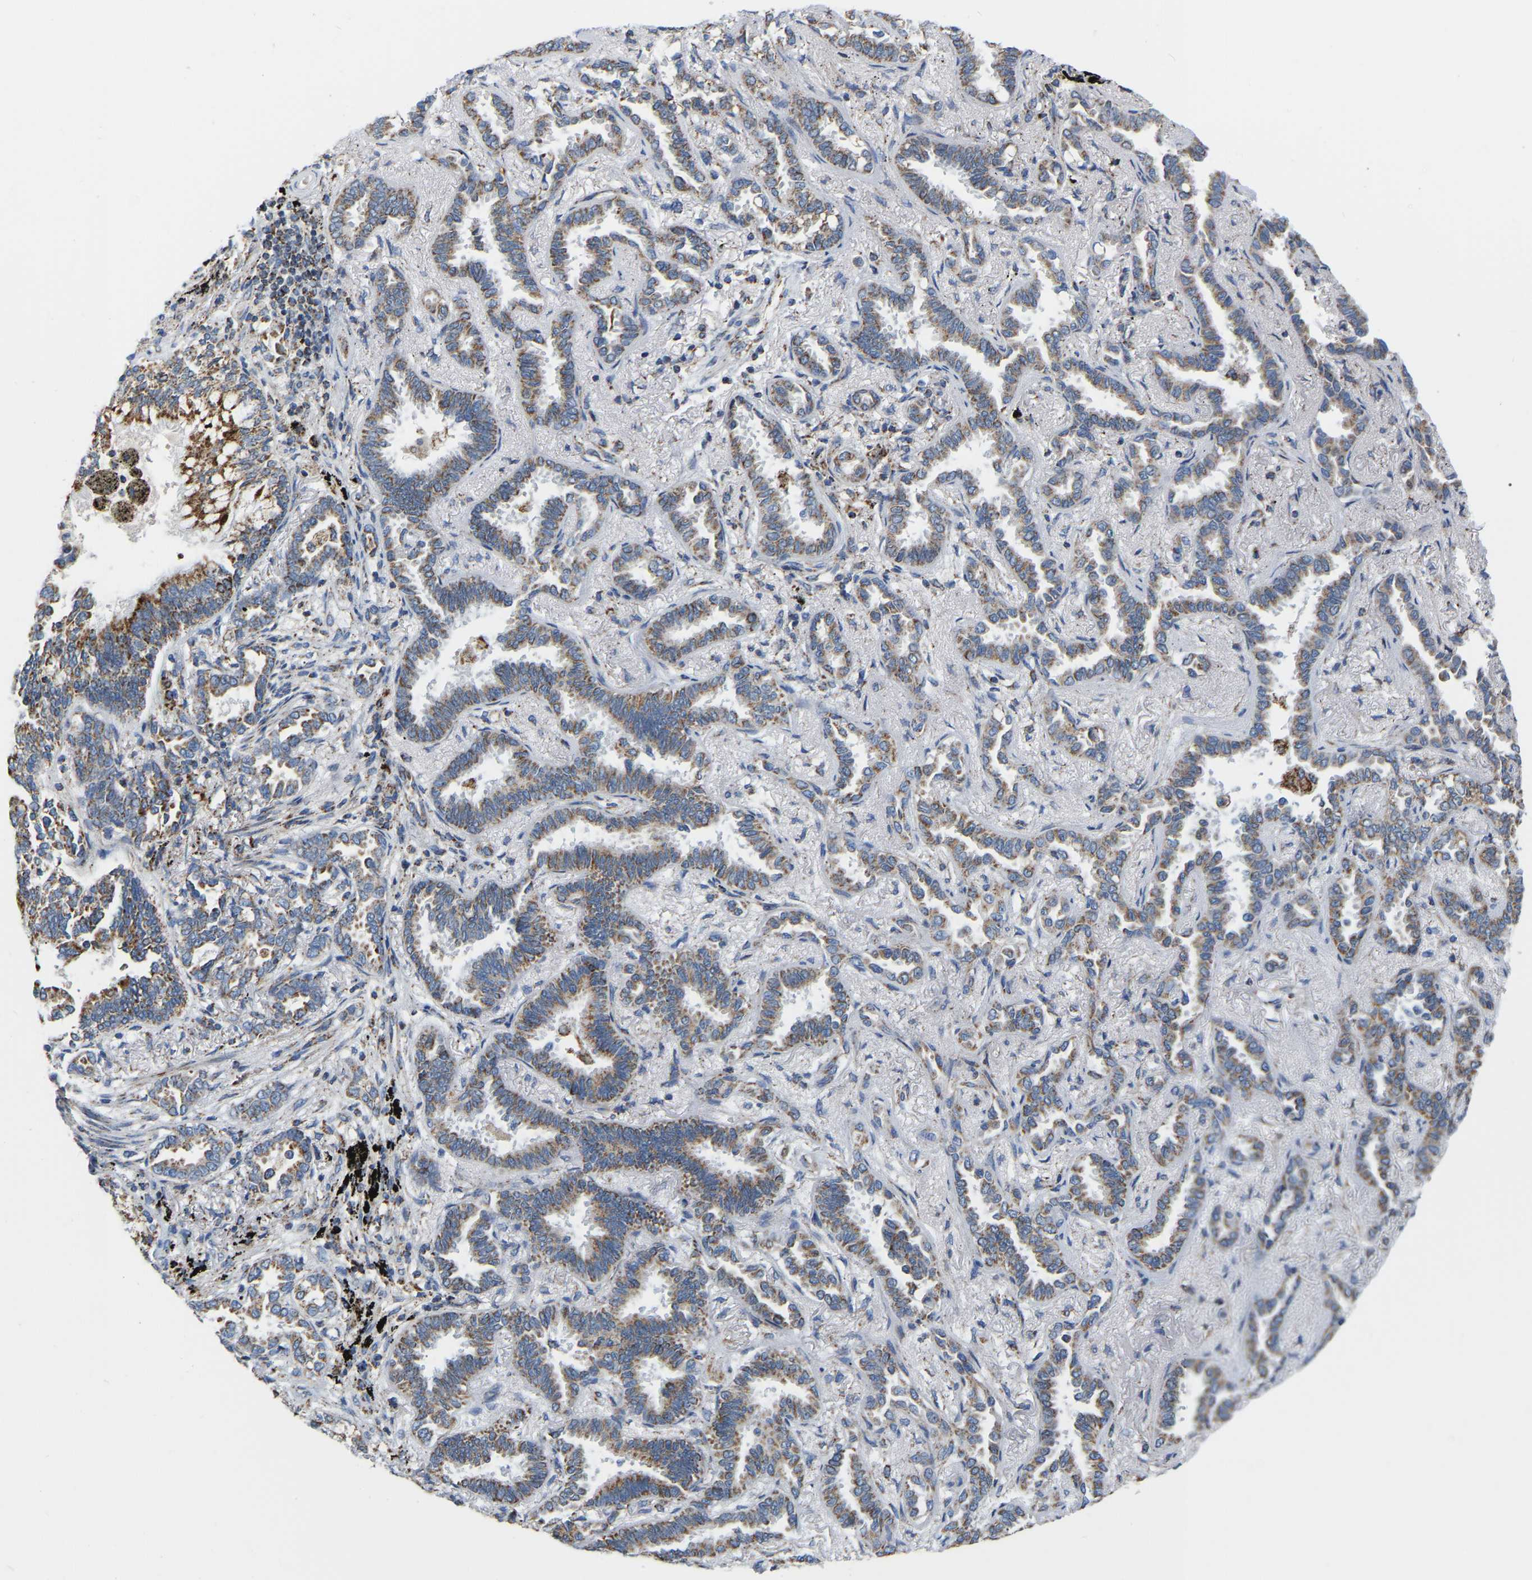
{"staining": {"intensity": "moderate", "quantity": ">75%", "location": "cytoplasmic/membranous"}, "tissue": "lung cancer", "cell_type": "Tumor cells", "image_type": "cancer", "snomed": [{"axis": "morphology", "description": "Adenocarcinoma, NOS"}, {"axis": "topography", "description": "Lung"}], "caption": "Immunohistochemistry of human lung cancer shows medium levels of moderate cytoplasmic/membranous expression in approximately >75% of tumor cells. Using DAB (3,3'-diaminobenzidine) (brown) and hematoxylin (blue) stains, captured at high magnification using brightfield microscopy.", "gene": "CBLB", "patient": {"sex": "male", "age": 59}}